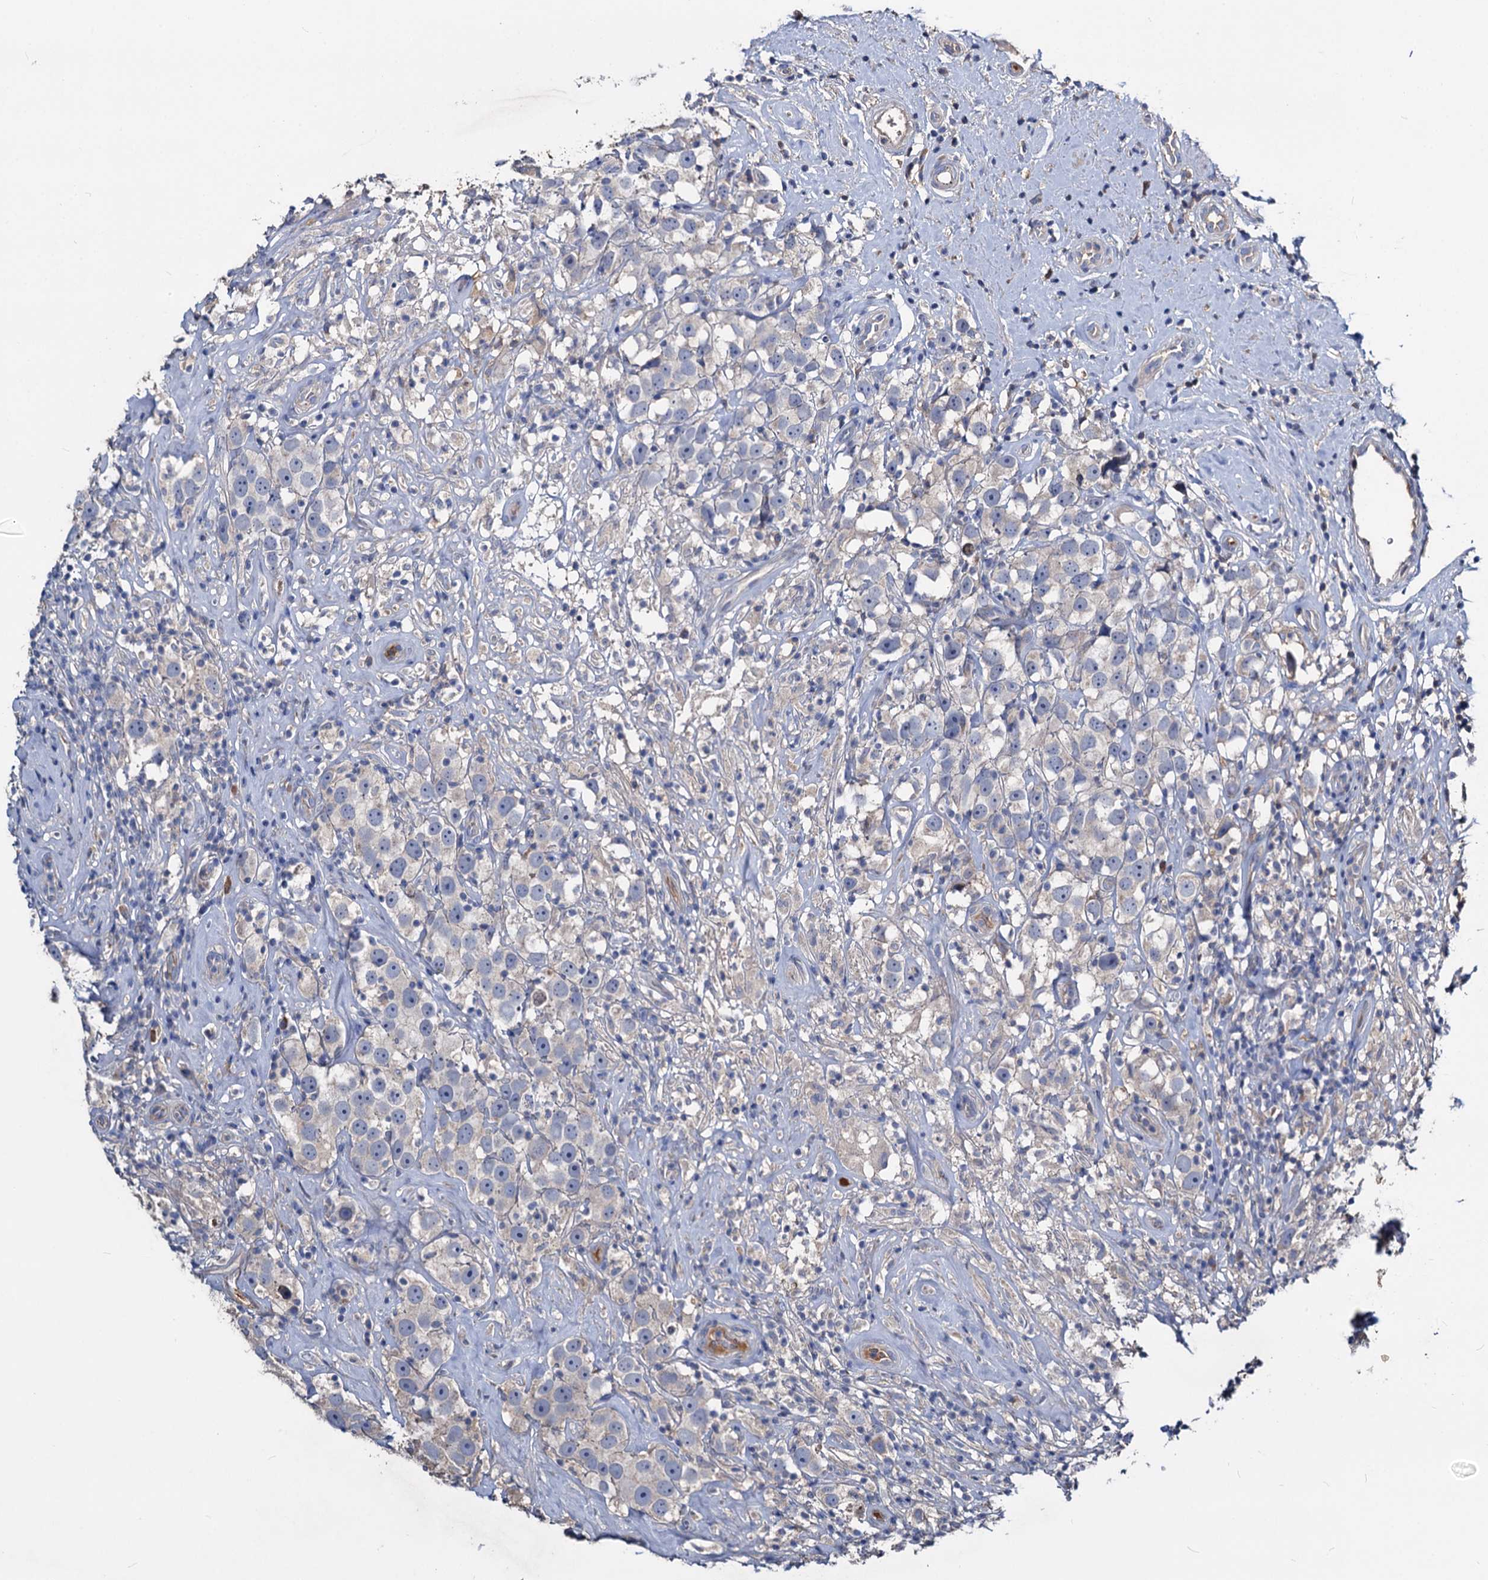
{"staining": {"intensity": "negative", "quantity": "none", "location": "none"}, "tissue": "testis cancer", "cell_type": "Tumor cells", "image_type": "cancer", "snomed": [{"axis": "morphology", "description": "Seminoma, NOS"}, {"axis": "topography", "description": "Testis"}], "caption": "Tumor cells show no significant expression in testis seminoma.", "gene": "ACY3", "patient": {"sex": "male", "age": 49}}